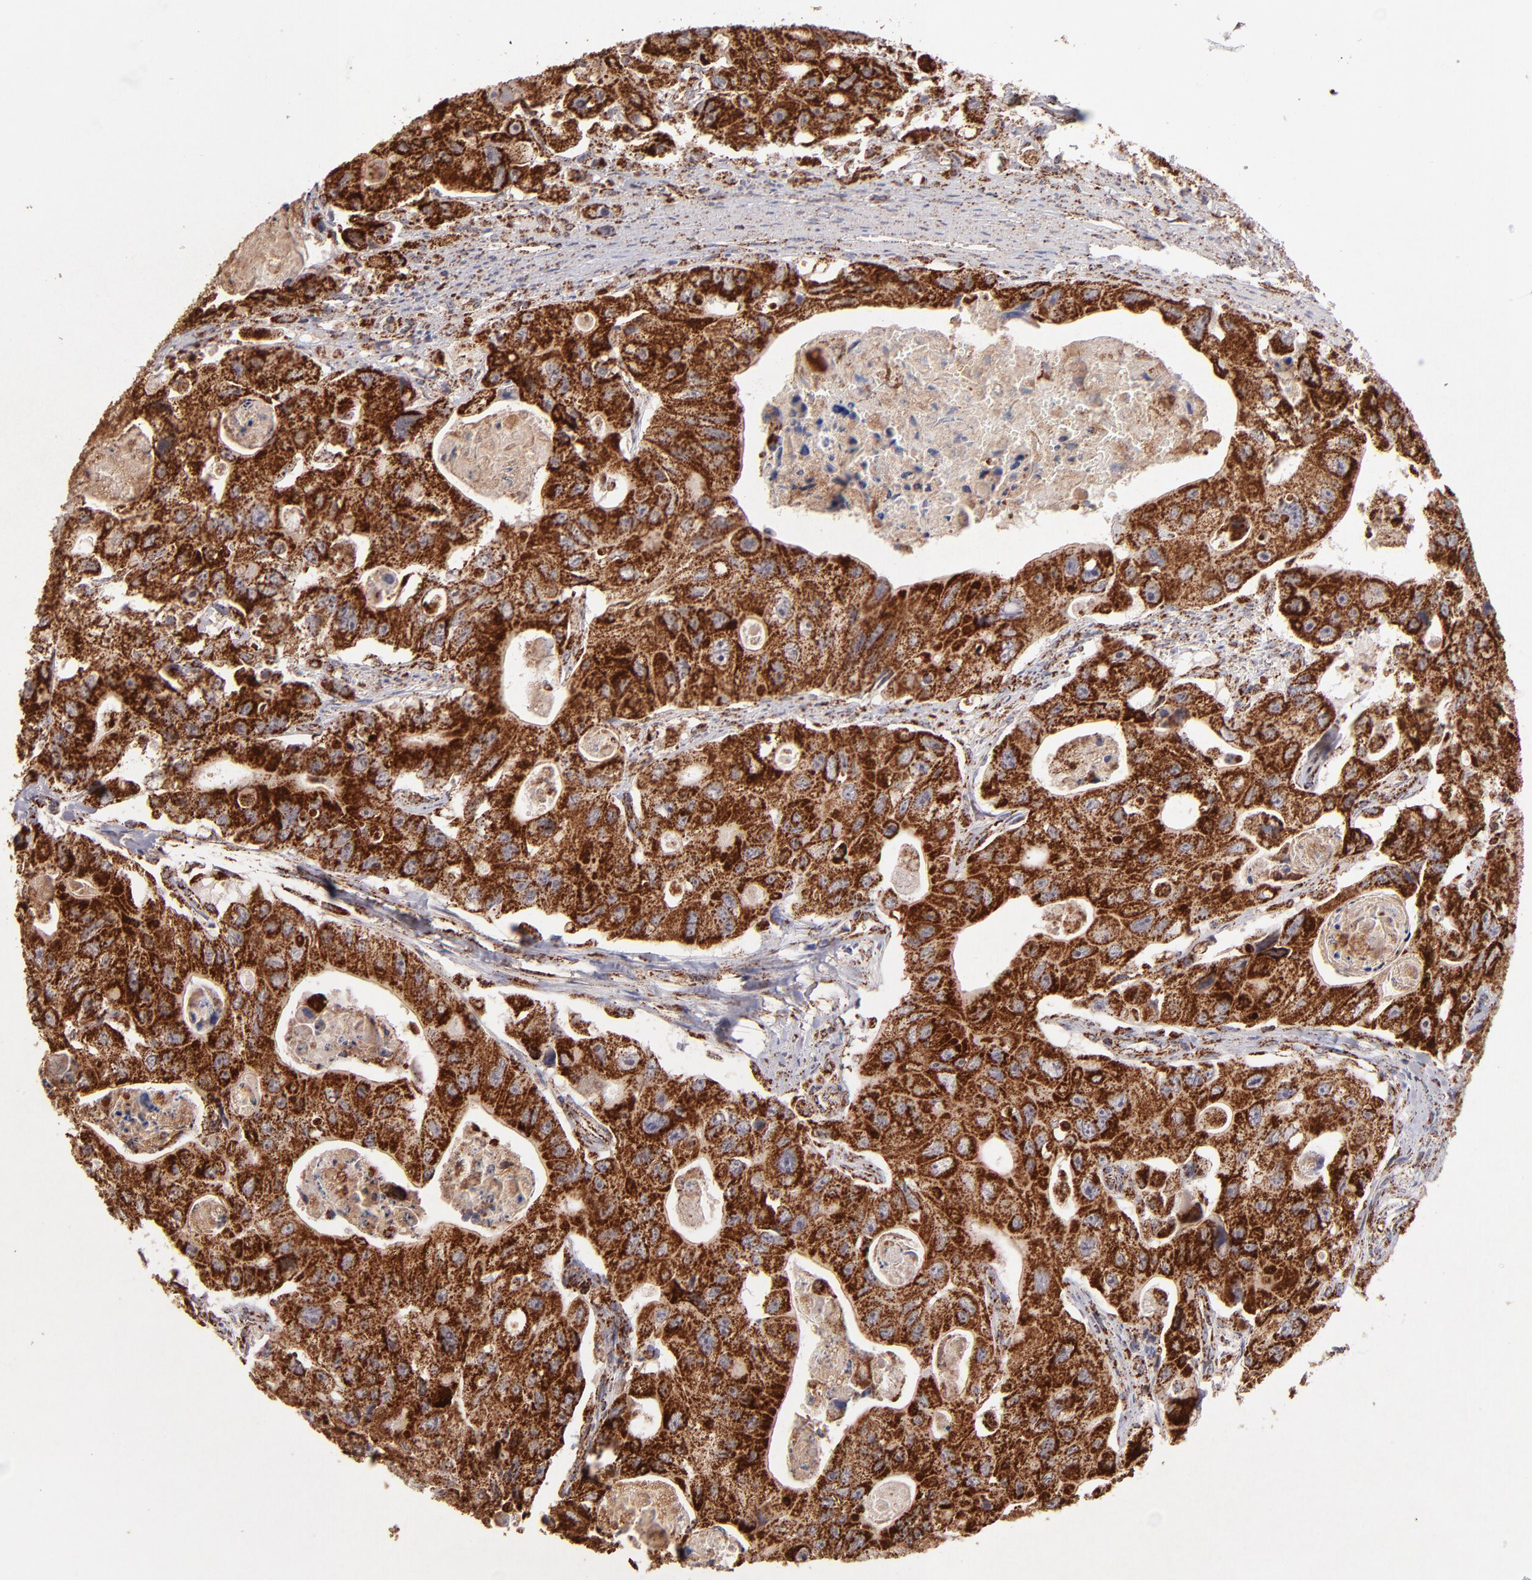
{"staining": {"intensity": "strong", "quantity": ">75%", "location": "cytoplasmic/membranous"}, "tissue": "colorectal cancer", "cell_type": "Tumor cells", "image_type": "cancer", "snomed": [{"axis": "morphology", "description": "Adenocarcinoma, NOS"}, {"axis": "topography", "description": "Colon"}], "caption": "Protein expression analysis of human colorectal cancer reveals strong cytoplasmic/membranous positivity in about >75% of tumor cells.", "gene": "DLST", "patient": {"sex": "female", "age": 46}}